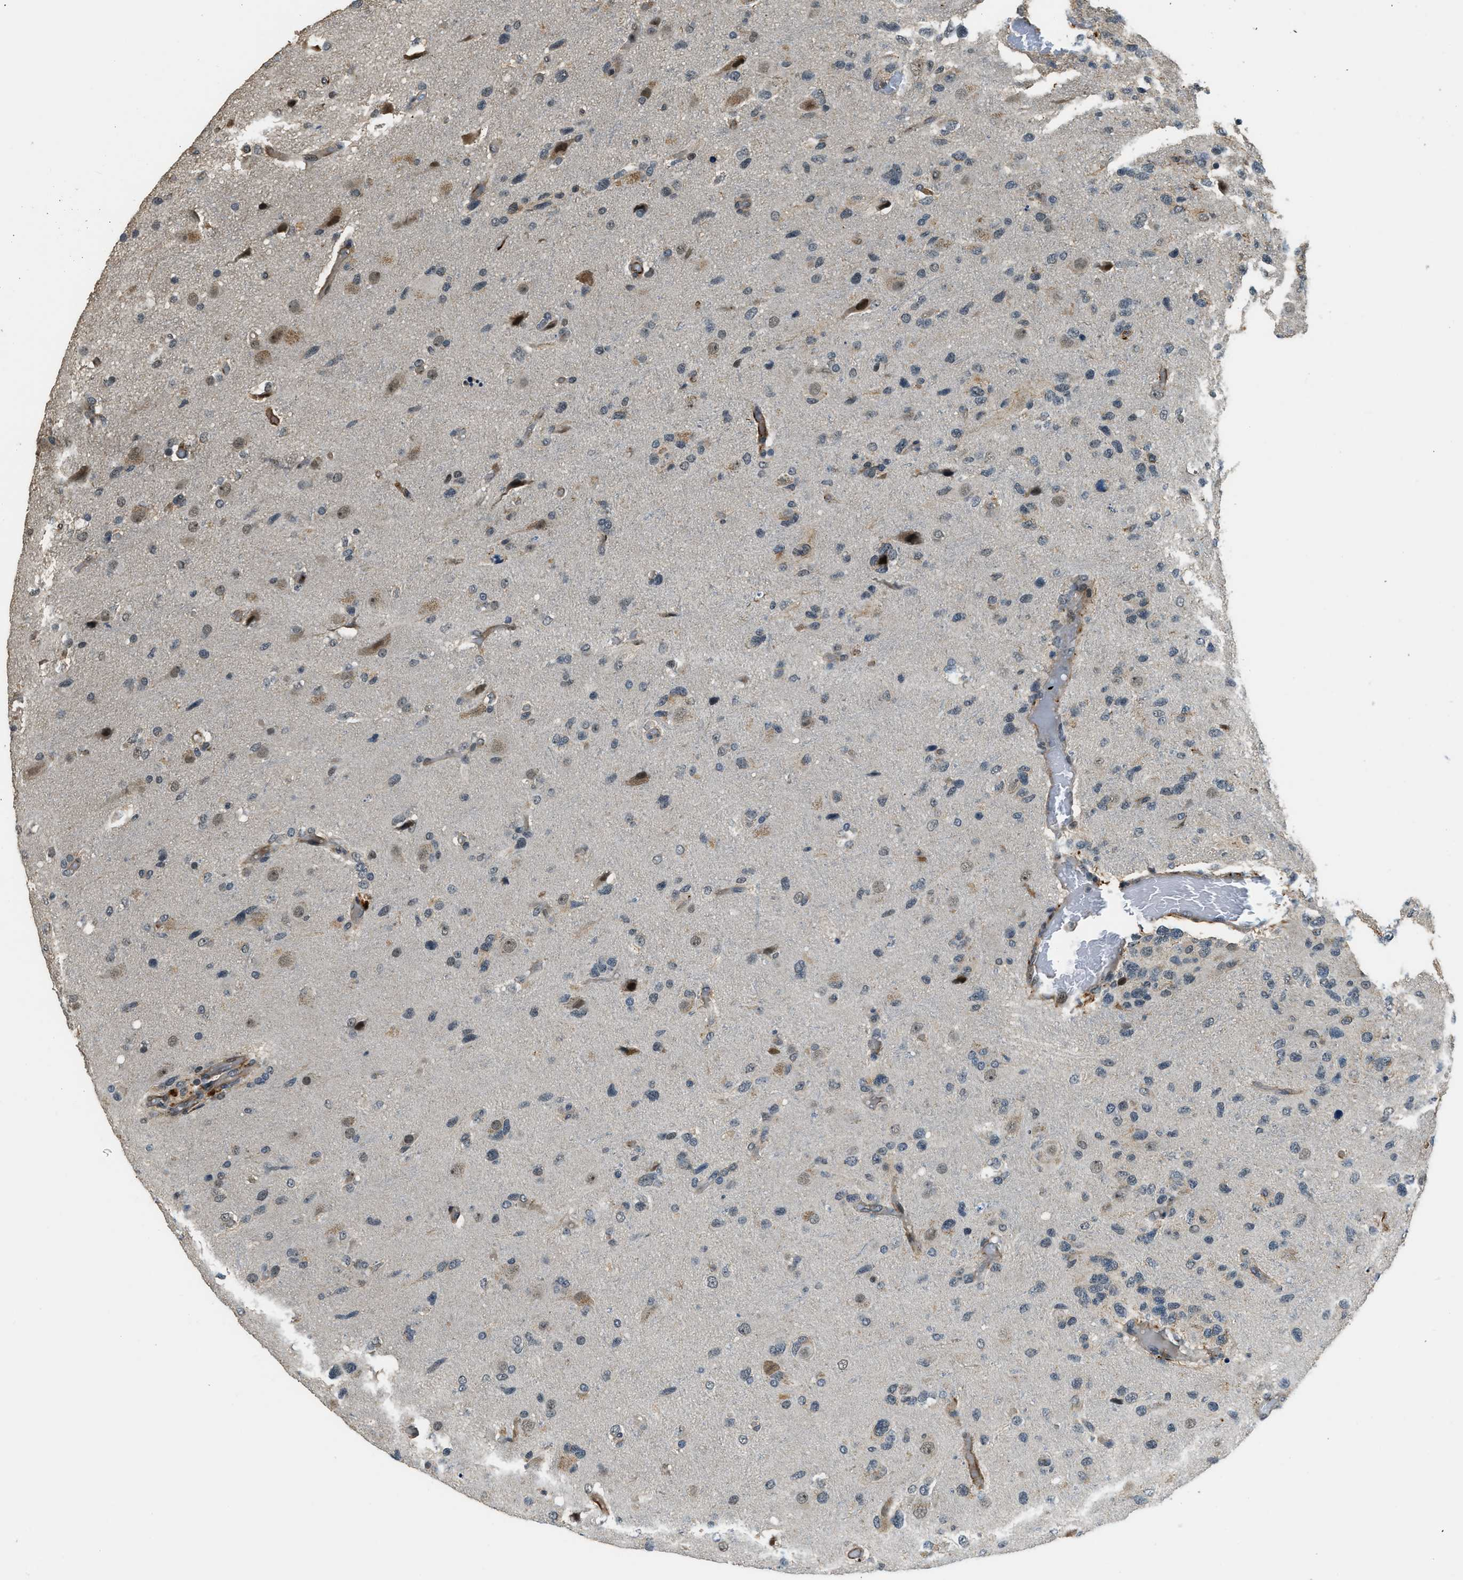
{"staining": {"intensity": "weak", "quantity": "<25%", "location": "cytoplasmic/membranous,nuclear"}, "tissue": "glioma", "cell_type": "Tumor cells", "image_type": "cancer", "snomed": [{"axis": "morphology", "description": "Glioma, malignant, High grade"}, {"axis": "topography", "description": "Brain"}], "caption": "There is no significant expression in tumor cells of malignant glioma (high-grade). (DAB immunohistochemistry, high magnification).", "gene": "MED21", "patient": {"sex": "female", "age": 58}}